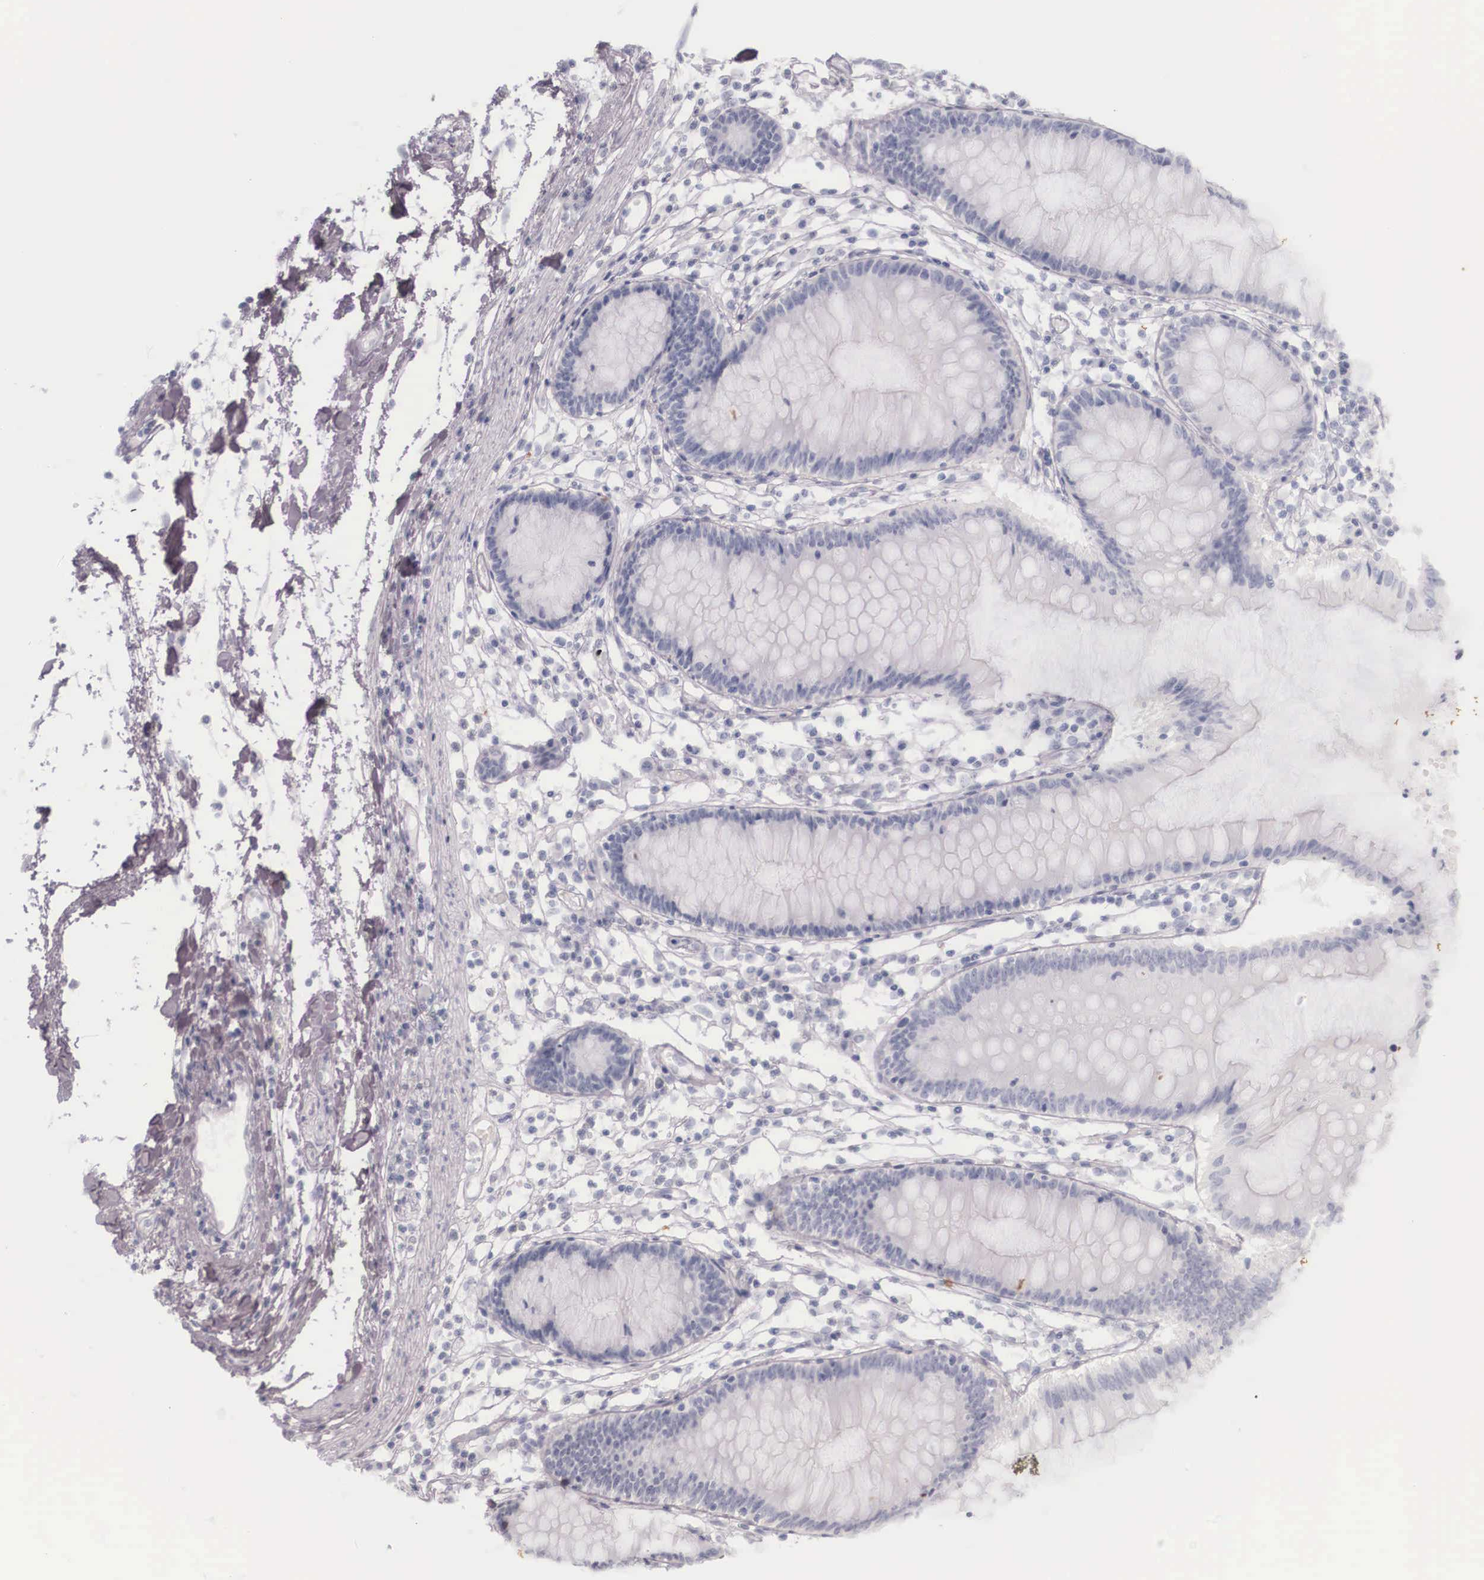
{"staining": {"intensity": "negative", "quantity": "none", "location": "none"}, "tissue": "colon", "cell_type": "Endothelial cells", "image_type": "normal", "snomed": [{"axis": "morphology", "description": "Normal tissue, NOS"}, {"axis": "topography", "description": "Colon"}], "caption": "A high-resolution histopathology image shows immunohistochemistry staining of normal colon, which exhibits no significant positivity in endothelial cells.", "gene": "KRT14", "patient": {"sex": "female", "age": 55}}